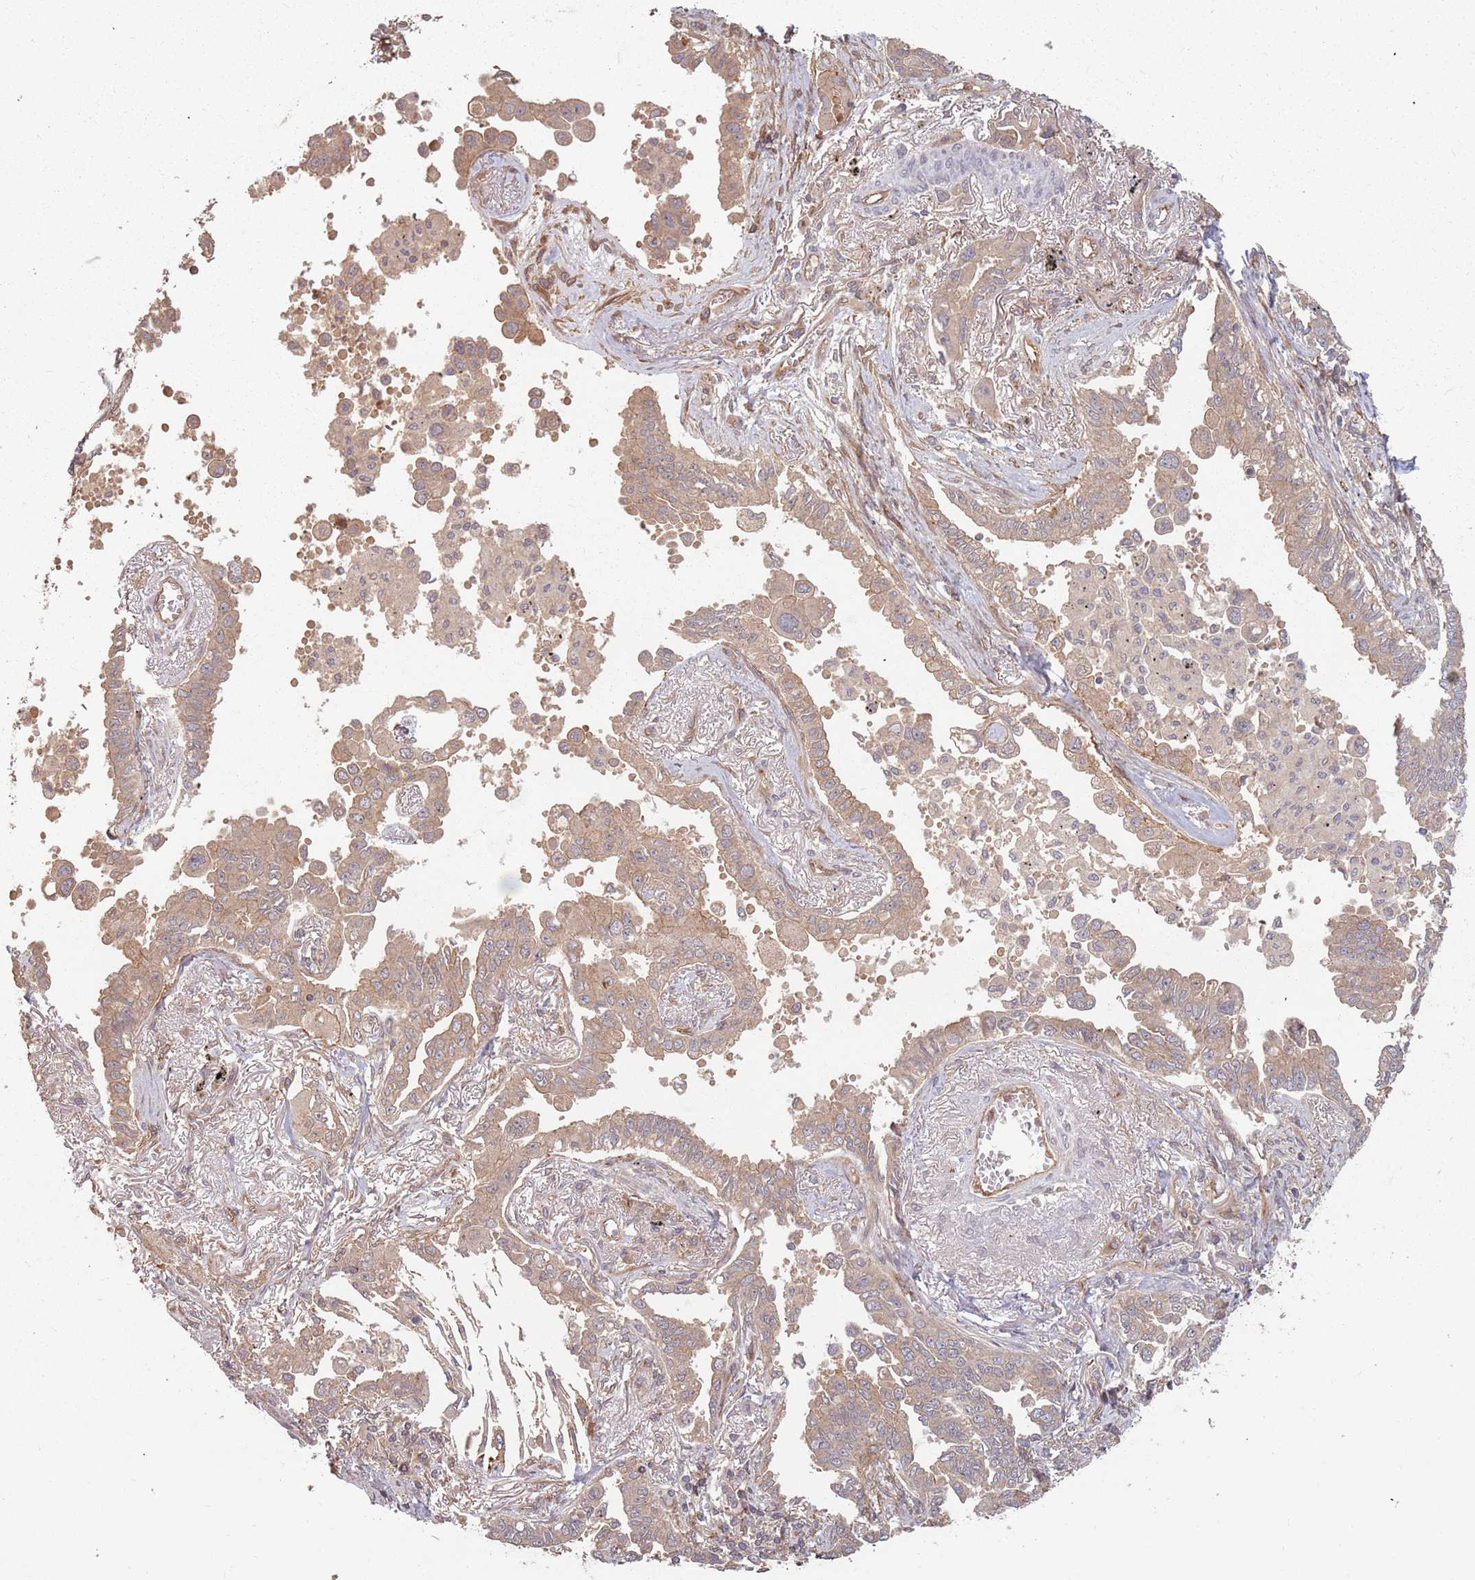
{"staining": {"intensity": "weak", "quantity": ">75%", "location": "cytoplasmic/membranous"}, "tissue": "lung cancer", "cell_type": "Tumor cells", "image_type": "cancer", "snomed": [{"axis": "morphology", "description": "Adenocarcinoma, NOS"}, {"axis": "topography", "description": "Lung"}], "caption": "Immunohistochemical staining of human lung cancer (adenocarcinoma) exhibits low levels of weak cytoplasmic/membranous protein expression in approximately >75% of tumor cells.", "gene": "C3orf14", "patient": {"sex": "male", "age": 67}}